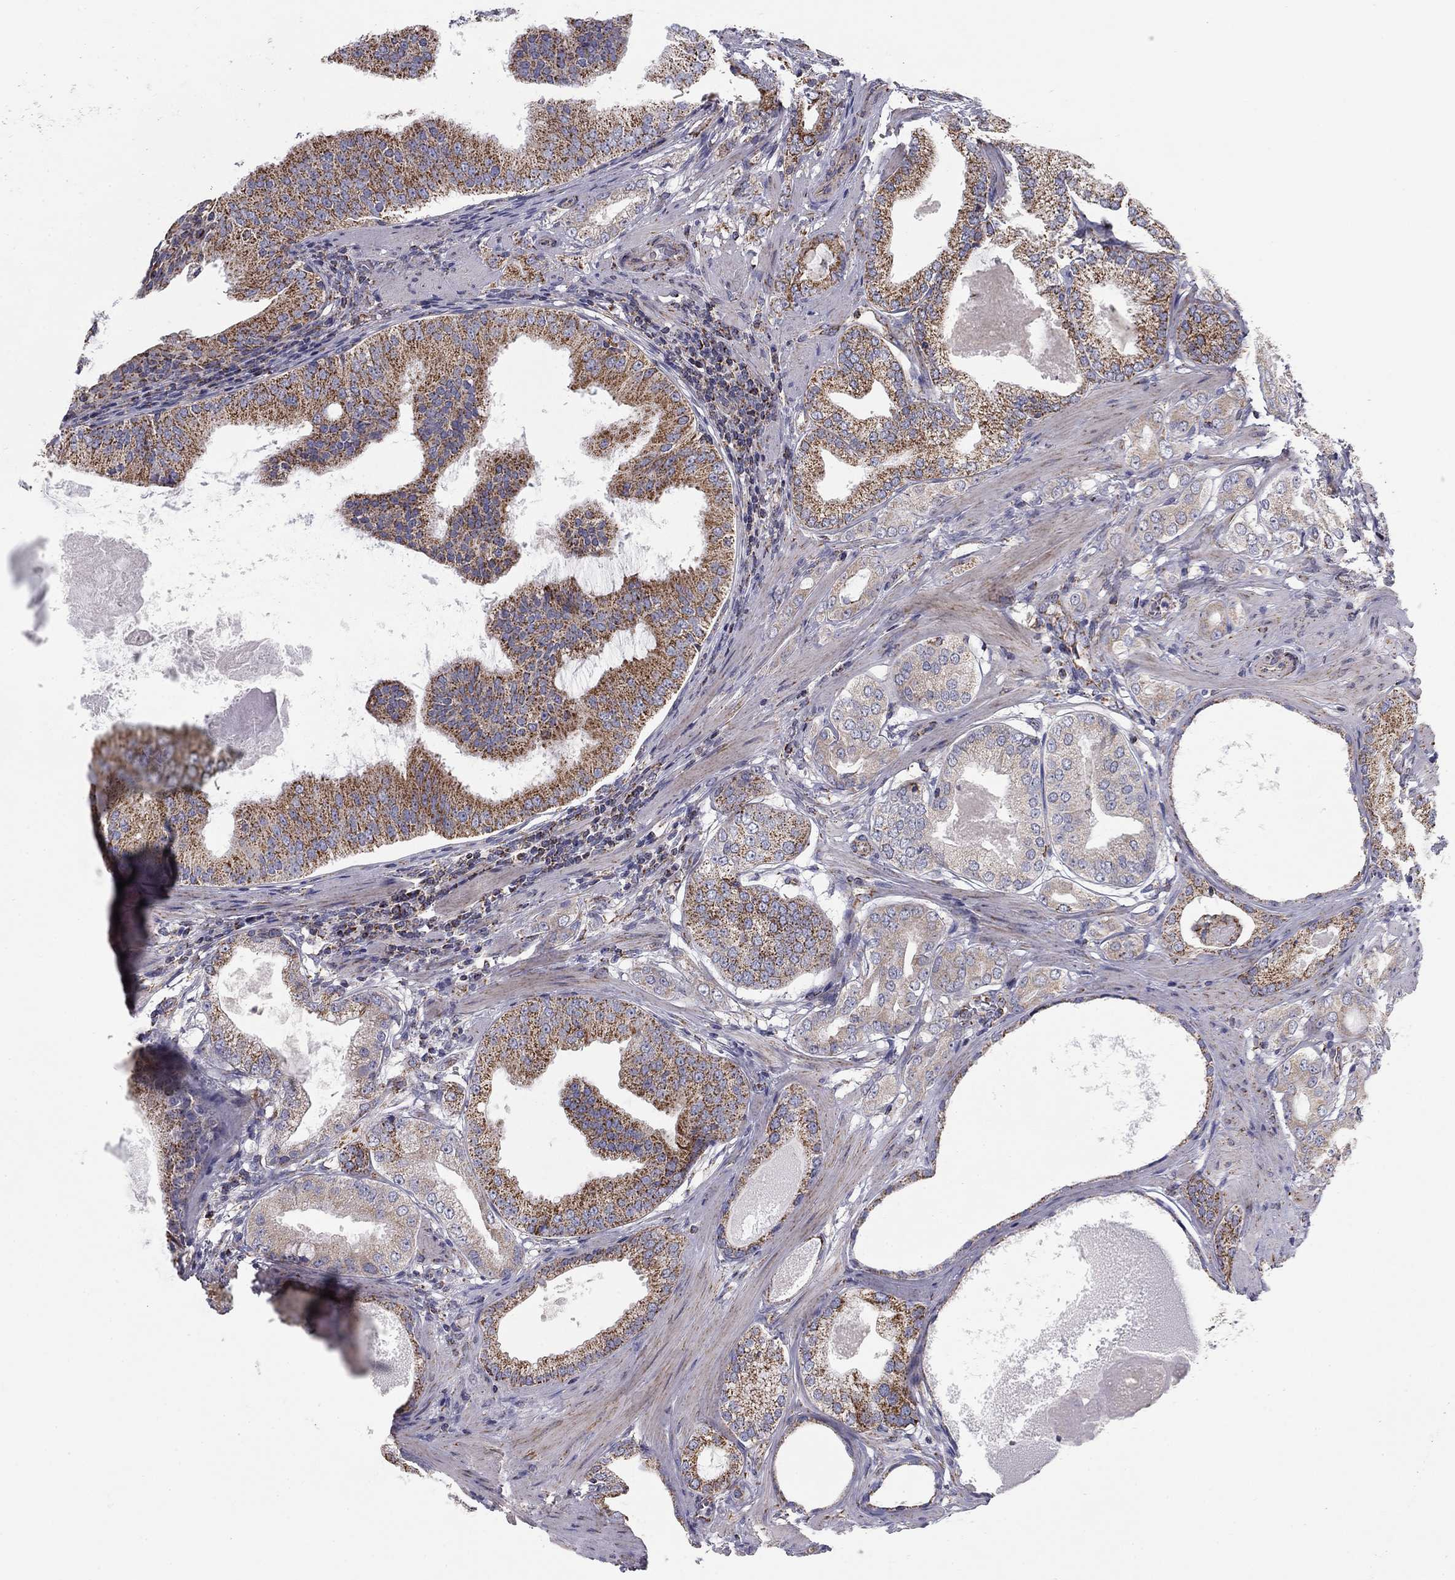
{"staining": {"intensity": "moderate", "quantity": ">75%", "location": "cytoplasmic/membranous"}, "tissue": "prostate cancer", "cell_type": "Tumor cells", "image_type": "cancer", "snomed": [{"axis": "morphology", "description": "Adenocarcinoma, High grade"}, {"axis": "topography", "description": "Prostate and seminal vesicle, NOS"}], "caption": "A high-resolution micrograph shows immunohistochemistry (IHC) staining of adenocarcinoma (high-grade) (prostate), which reveals moderate cytoplasmic/membranous expression in approximately >75% of tumor cells.", "gene": "NDUFV1", "patient": {"sex": "male", "age": 62}}